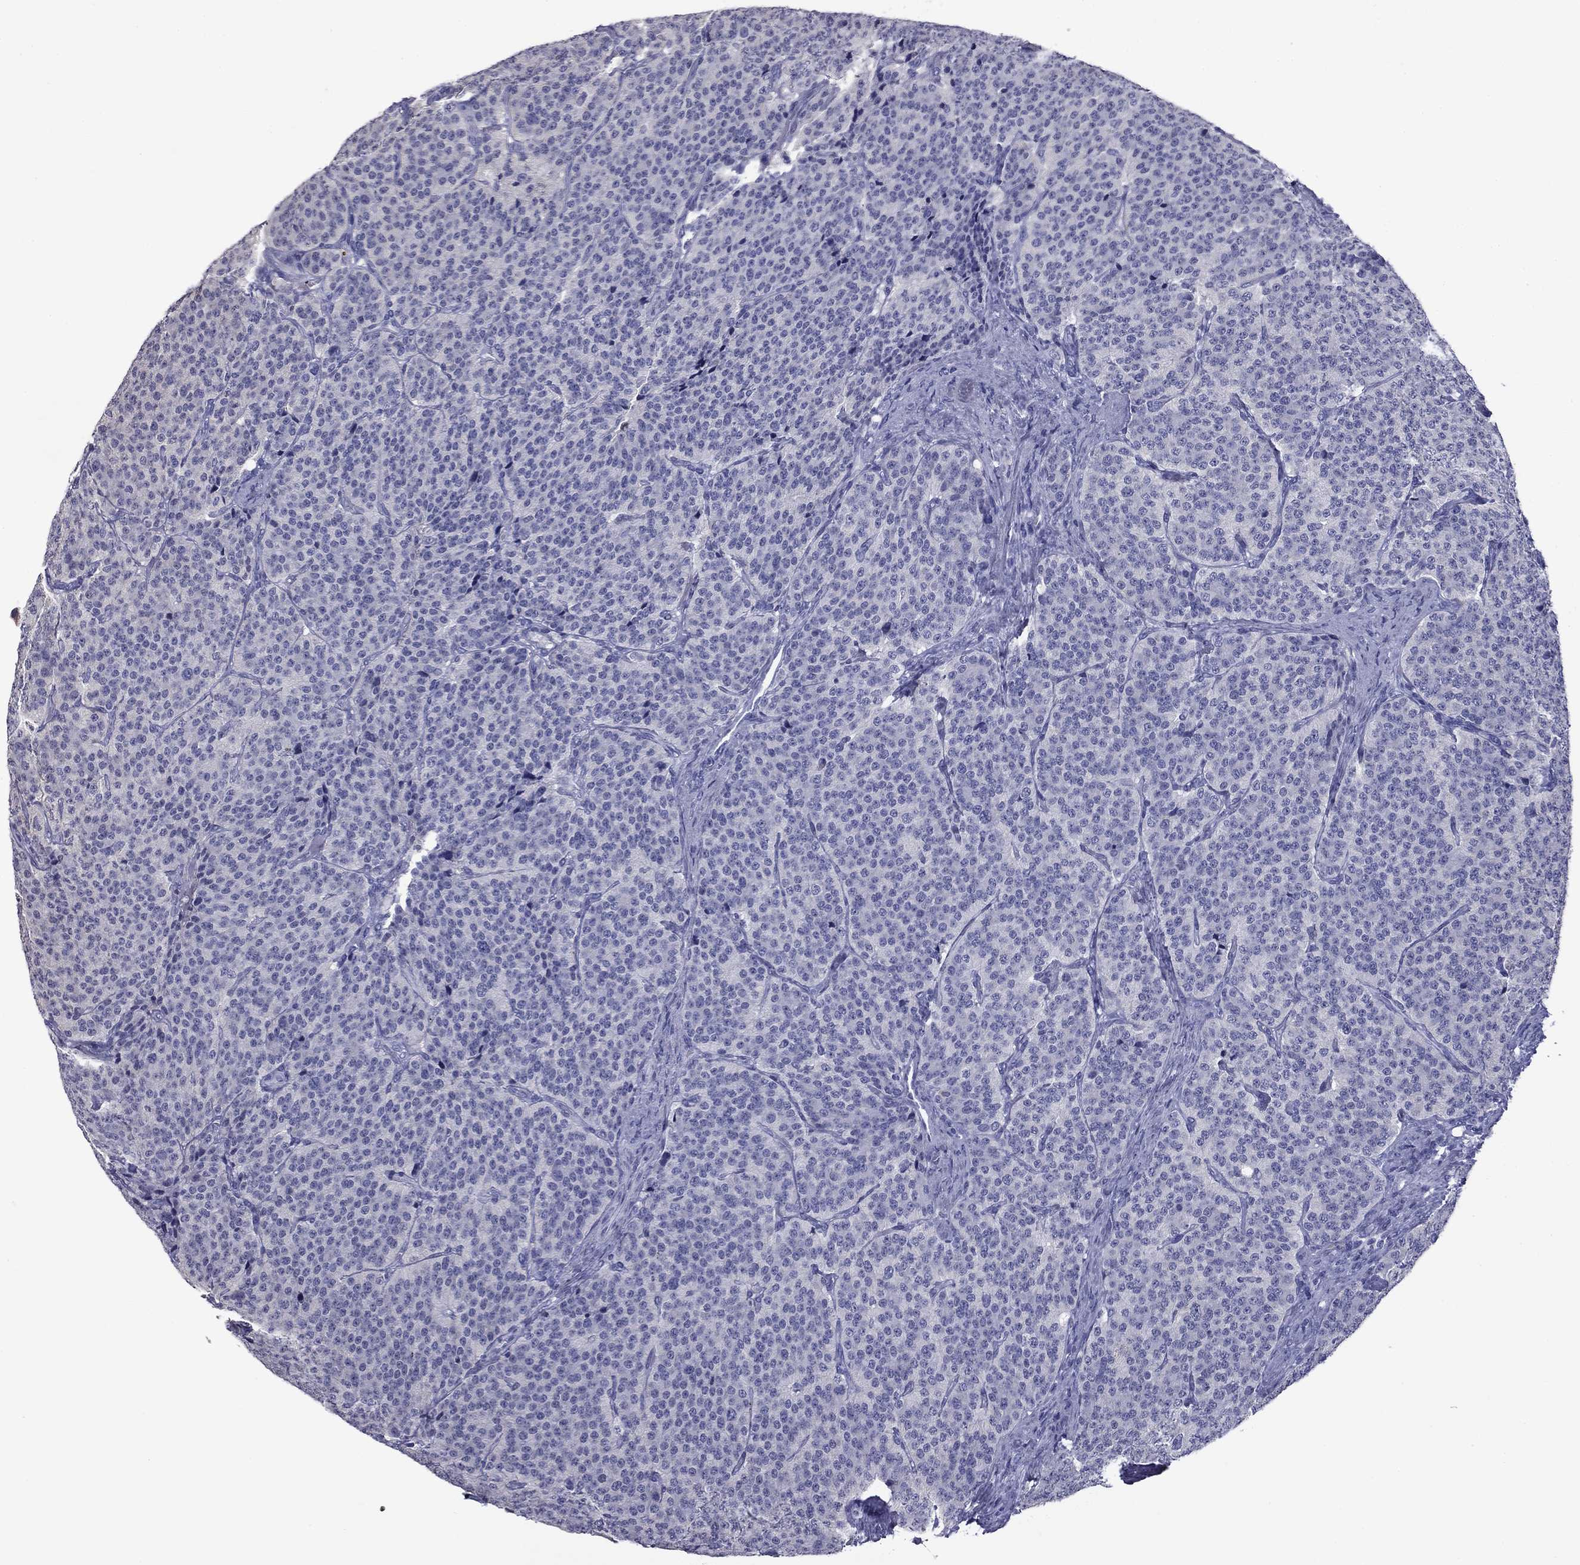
{"staining": {"intensity": "negative", "quantity": "none", "location": "none"}, "tissue": "carcinoid", "cell_type": "Tumor cells", "image_type": "cancer", "snomed": [{"axis": "morphology", "description": "Carcinoid, malignant, NOS"}, {"axis": "topography", "description": "Small intestine"}], "caption": "This is an immunohistochemistry (IHC) photomicrograph of human carcinoid (malignant). There is no expression in tumor cells.", "gene": "CFAP119", "patient": {"sex": "female", "age": 58}}